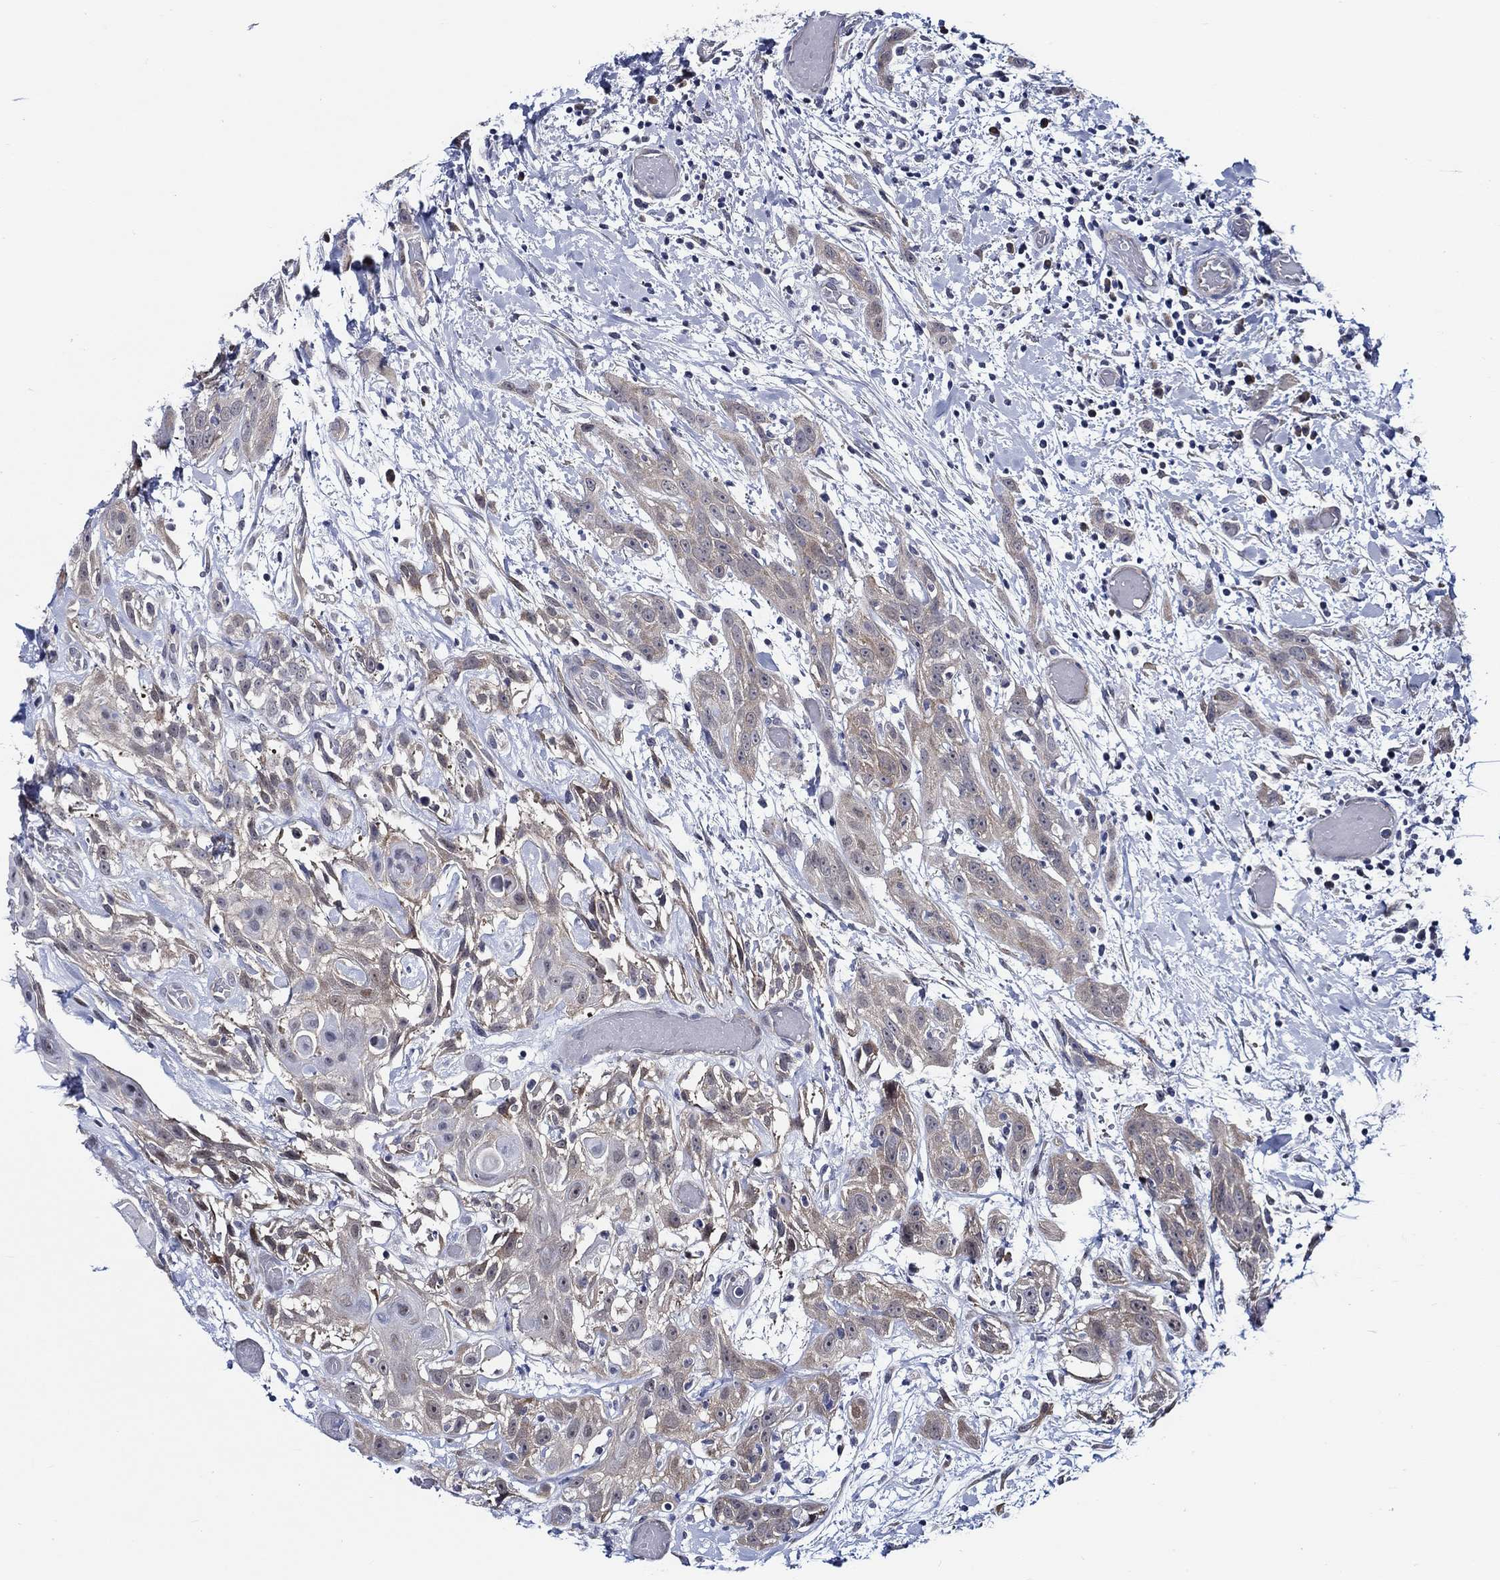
{"staining": {"intensity": "weak", "quantity": "25%-75%", "location": "cytoplasmic/membranous"}, "tissue": "head and neck cancer", "cell_type": "Tumor cells", "image_type": "cancer", "snomed": [{"axis": "morphology", "description": "Normal tissue, NOS"}, {"axis": "morphology", "description": "Squamous cell carcinoma, NOS"}, {"axis": "topography", "description": "Oral tissue"}, {"axis": "topography", "description": "Salivary gland"}, {"axis": "topography", "description": "Head-Neck"}], "caption": "IHC photomicrograph of head and neck cancer (squamous cell carcinoma) stained for a protein (brown), which reveals low levels of weak cytoplasmic/membranous expression in approximately 25%-75% of tumor cells.", "gene": "C8orf48", "patient": {"sex": "female", "age": 62}}